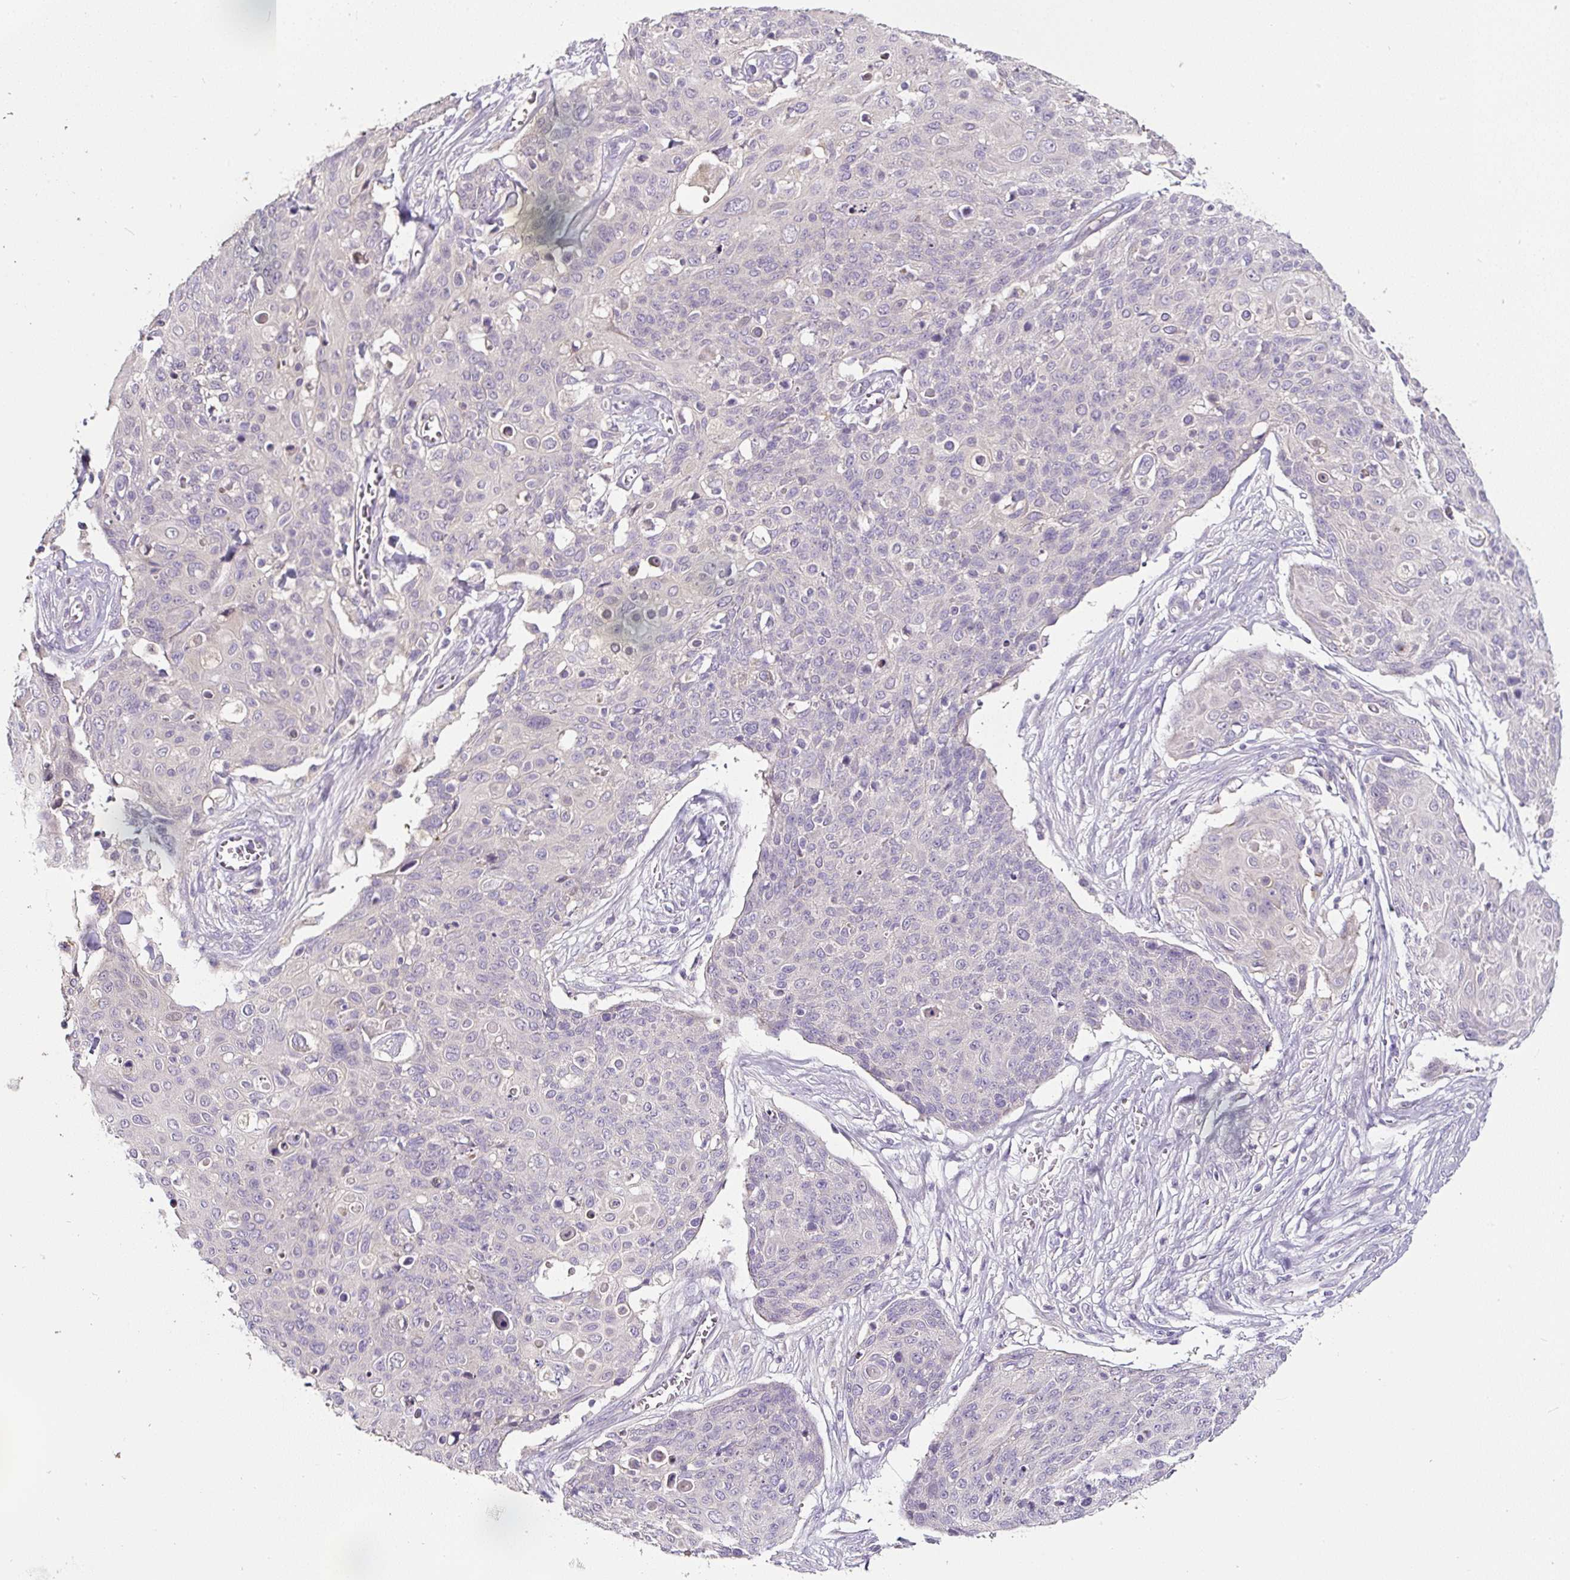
{"staining": {"intensity": "negative", "quantity": "none", "location": "none"}, "tissue": "skin cancer", "cell_type": "Tumor cells", "image_type": "cancer", "snomed": [{"axis": "morphology", "description": "Squamous cell carcinoma, NOS"}, {"axis": "topography", "description": "Skin"}, {"axis": "topography", "description": "Vulva"}], "caption": "Tumor cells are negative for protein expression in human squamous cell carcinoma (skin).", "gene": "HPS4", "patient": {"sex": "female", "age": 85}}